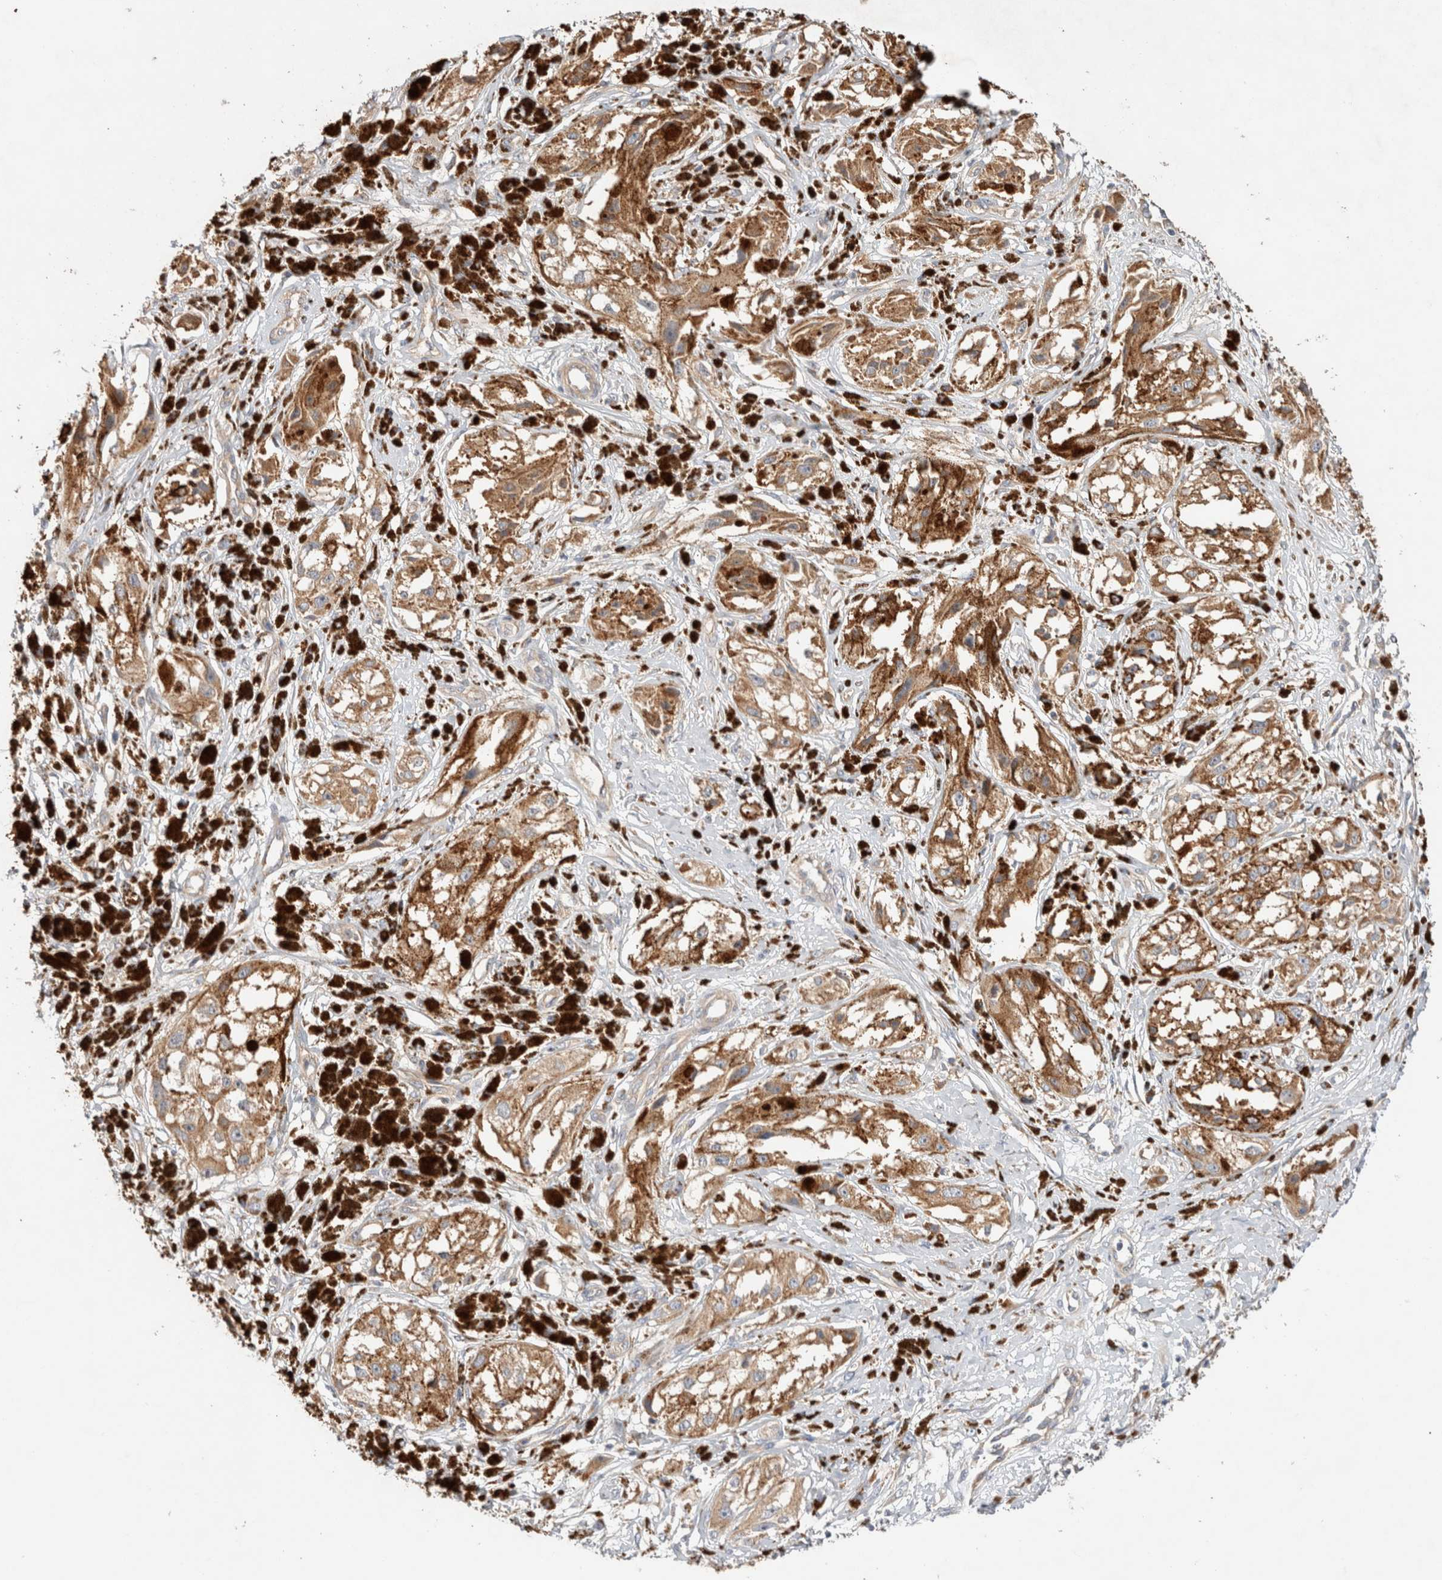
{"staining": {"intensity": "moderate", "quantity": ">75%", "location": "cytoplasmic/membranous"}, "tissue": "melanoma", "cell_type": "Tumor cells", "image_type": "cancer", "snomed": [{"axis": "morphology", "description": "Malignant melanoma, NOS"}, {"axis": "topography", "description": "Skin"}], "caption": "An image of melanoma stained for a protein shows moderate cytoplasmic/membranous brown staining in tumor cells.", "gene": "B3GNTL1", "patient": {"sex": "male", "age": 88}}